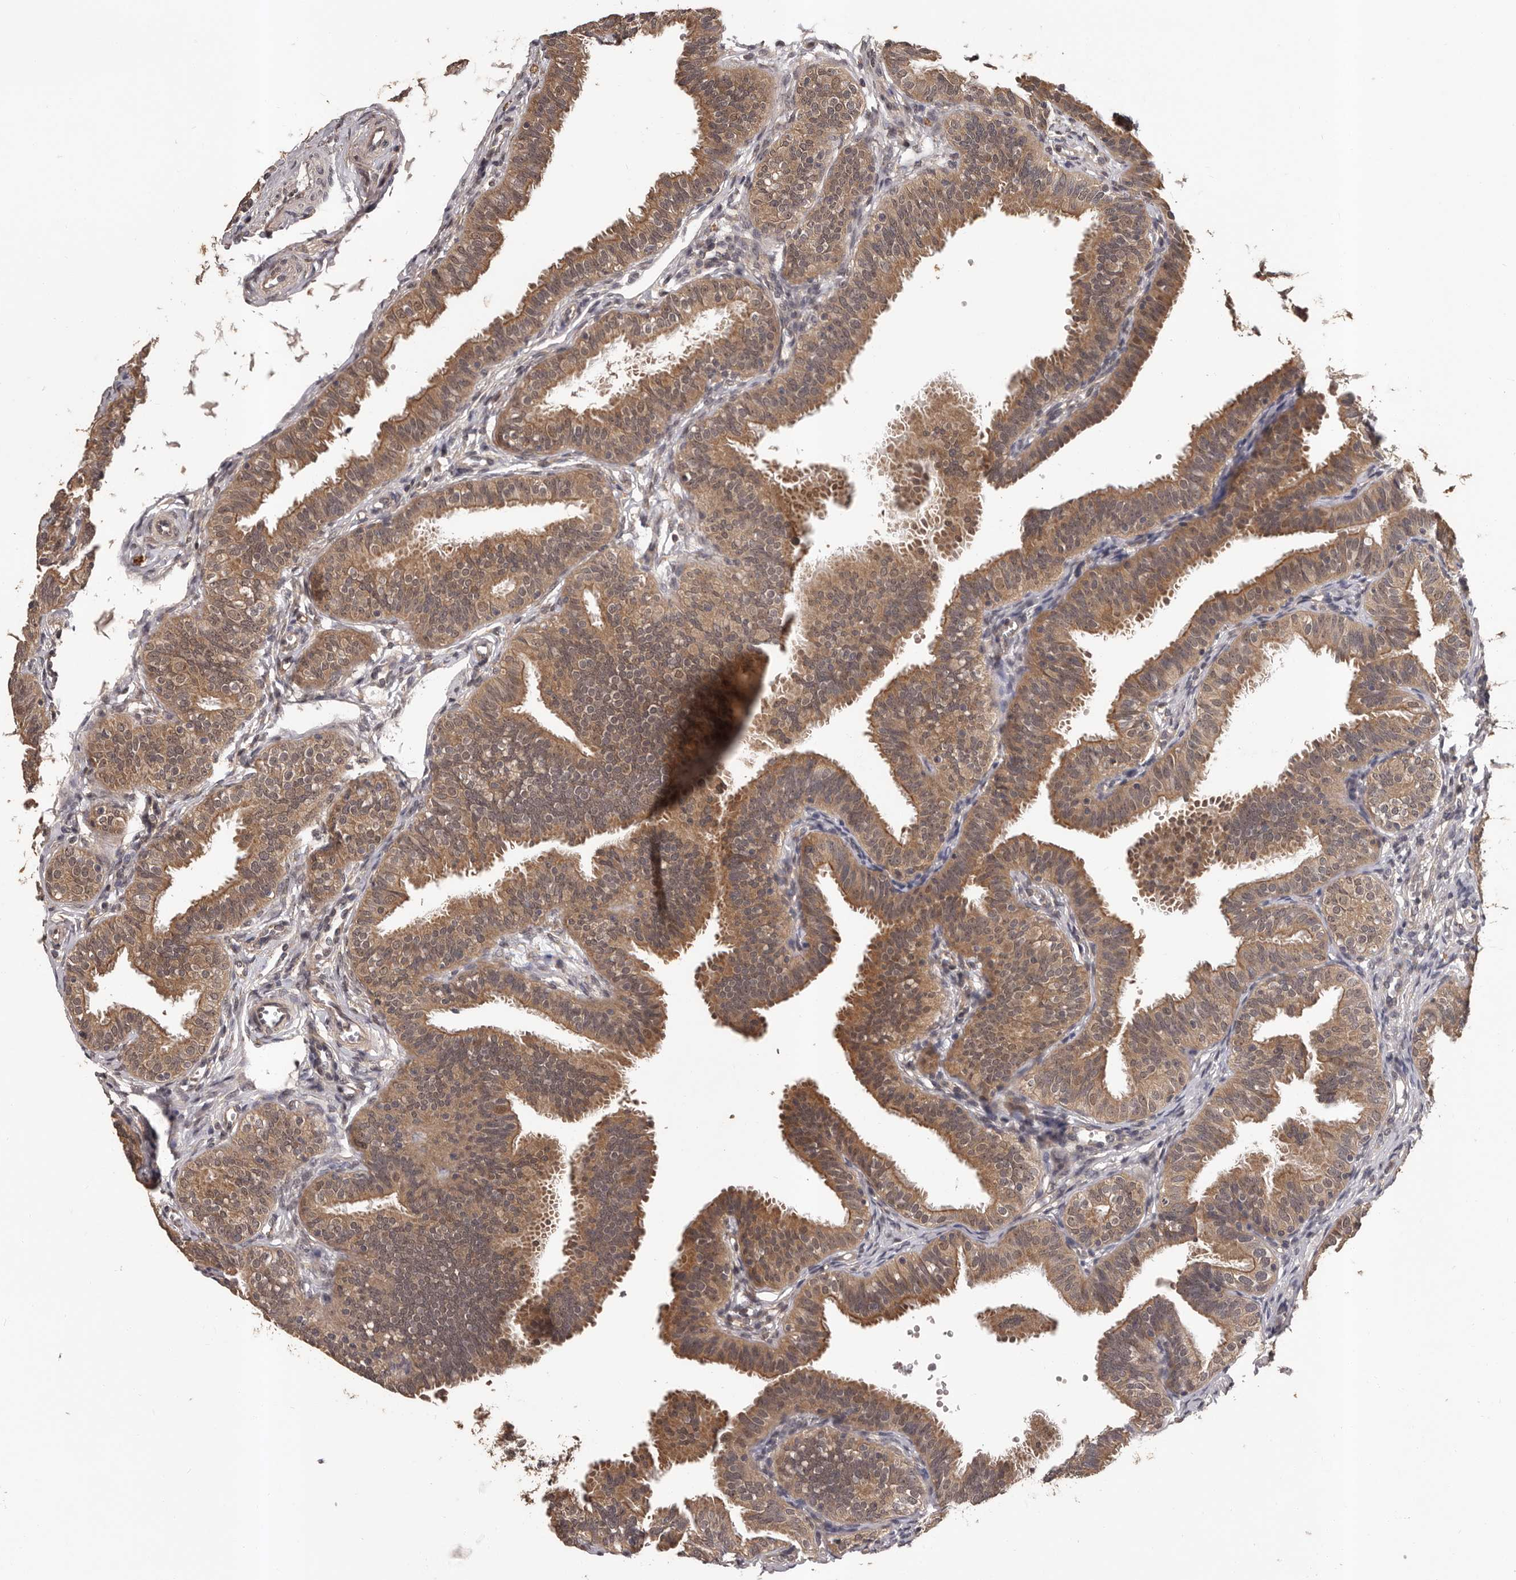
{"staining": {"intensity": "moderate", "quantity": ">75%", "location": "cytoplasmic/membranous,nuclear"}, "tissue": "fallopian tube", "cell_type": "Glandular cells", "image_type": "normal", "snomed": [{"axis": "morphology", "description": "Normal tissue, NOS"}, {"axis": "topography", "description": "Fallopian tube"}], "caption": "Moderate cytoplasmic/membranous,nuclear positivity for a protein is present in about >75% of glandular cells of normal fallopian tube using IHC.", "gene": "VPS37A", "patient": {"sex": "female", "age": 35}}